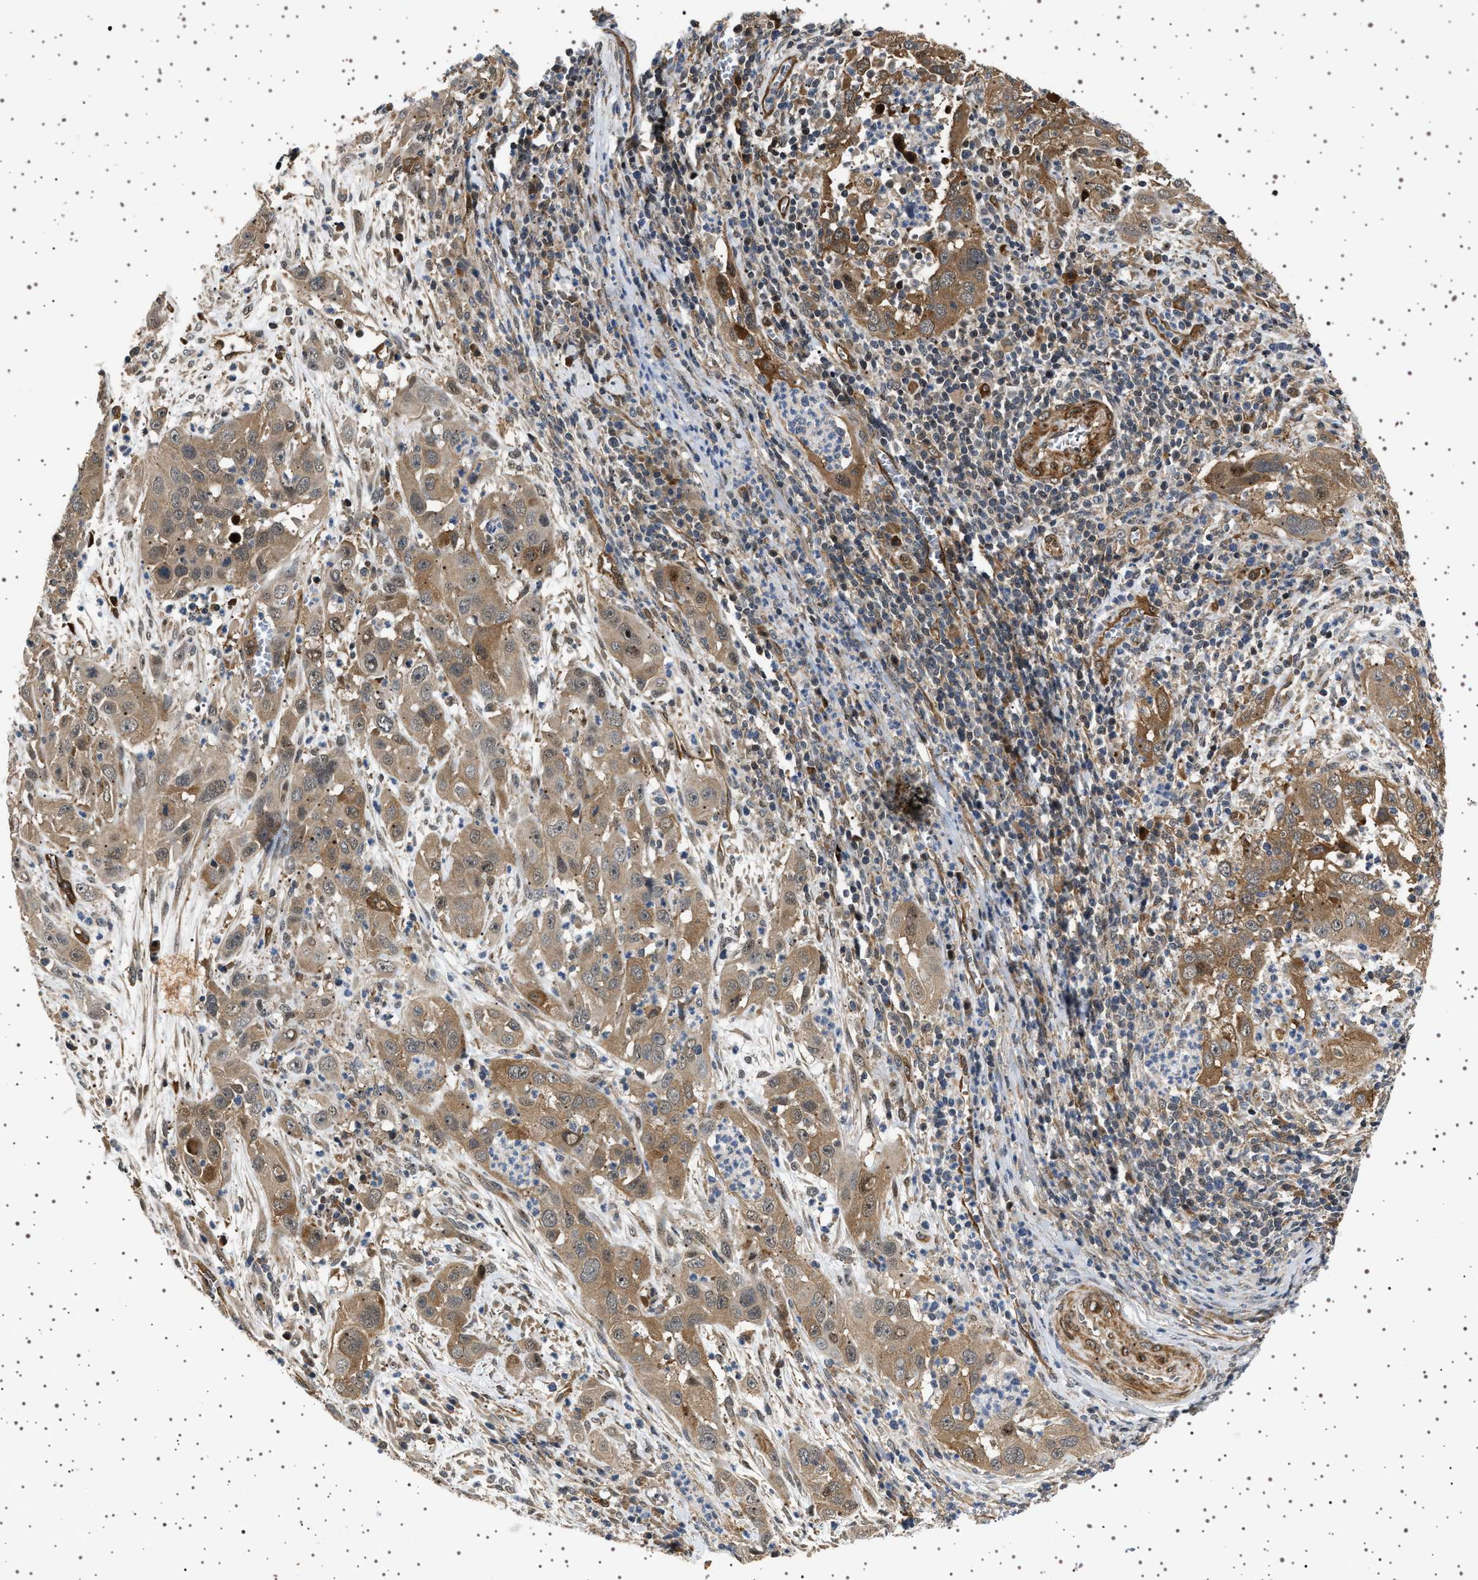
{"staining": {"intensity": "weak", "quantity": ">75%", "location": "cytoplasmic/membranous"}, "tissue": "cervical cancer", "cell_type": "Tumor cells", "image_type": "cancer", "snomed": [{"axis": "morphology", "description": "Squamous cell carcinoma, NOS"}, {"axis": "topography", "description": "Cervix"}], "caption": "Immunohistochemical staining of human cervical cancer exhibits low levels of weak cytoplasmic/membranous staining in approximately >75% of tumor cells.", "gene": "BAG3", "patient": {"sex": "female", "age": 32}}